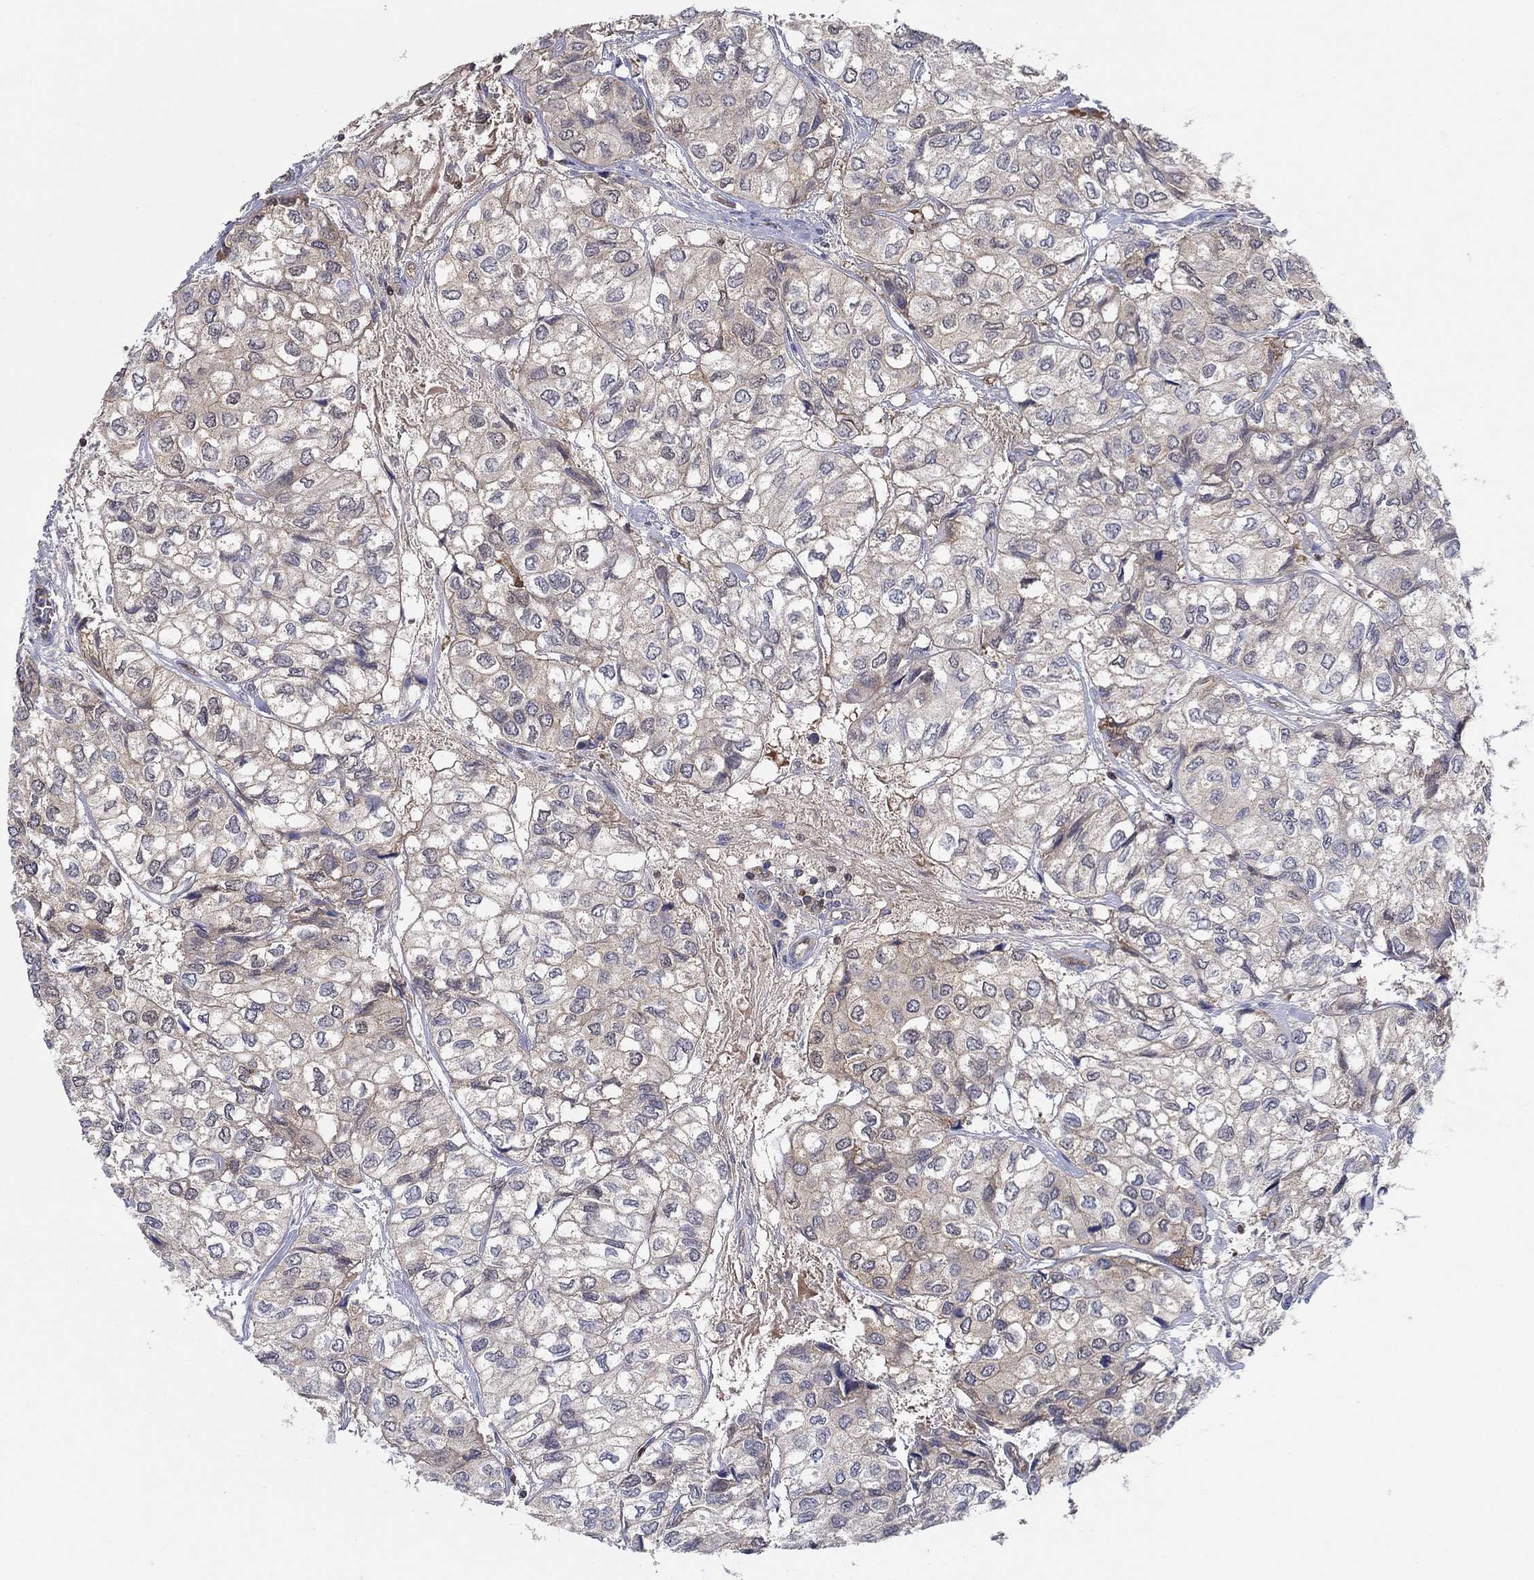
{"staining": {"intensity": "weak", "quantity": "25%-75%", "location": "cytoplasmic/membranous"}, "tissue": "urothelial cancer", "cell_type": "Tumor cells", "image_type": "cancer", "snomed": [{"axis": "morphology", "description": "Urothelial carcinoma, High grade"}, {"axis": "topography", "description": "Urinary bladder"}], "caption": "IHC staining of high-grade urothelial carcinoma, which displays low levels of weak cytoplasmic/membranous positivity in about 25%-75% of tumor cells indicating weak cytoplasmic/membranous protein staining. The staining was performed using DAB (3,3'-diaminobenzidine) (brown) for protein detection and nuclei were counterstained in hematoxylin (blue).", "gene": "AGFG2", "patient": {"sex": "male", "age": 73}}